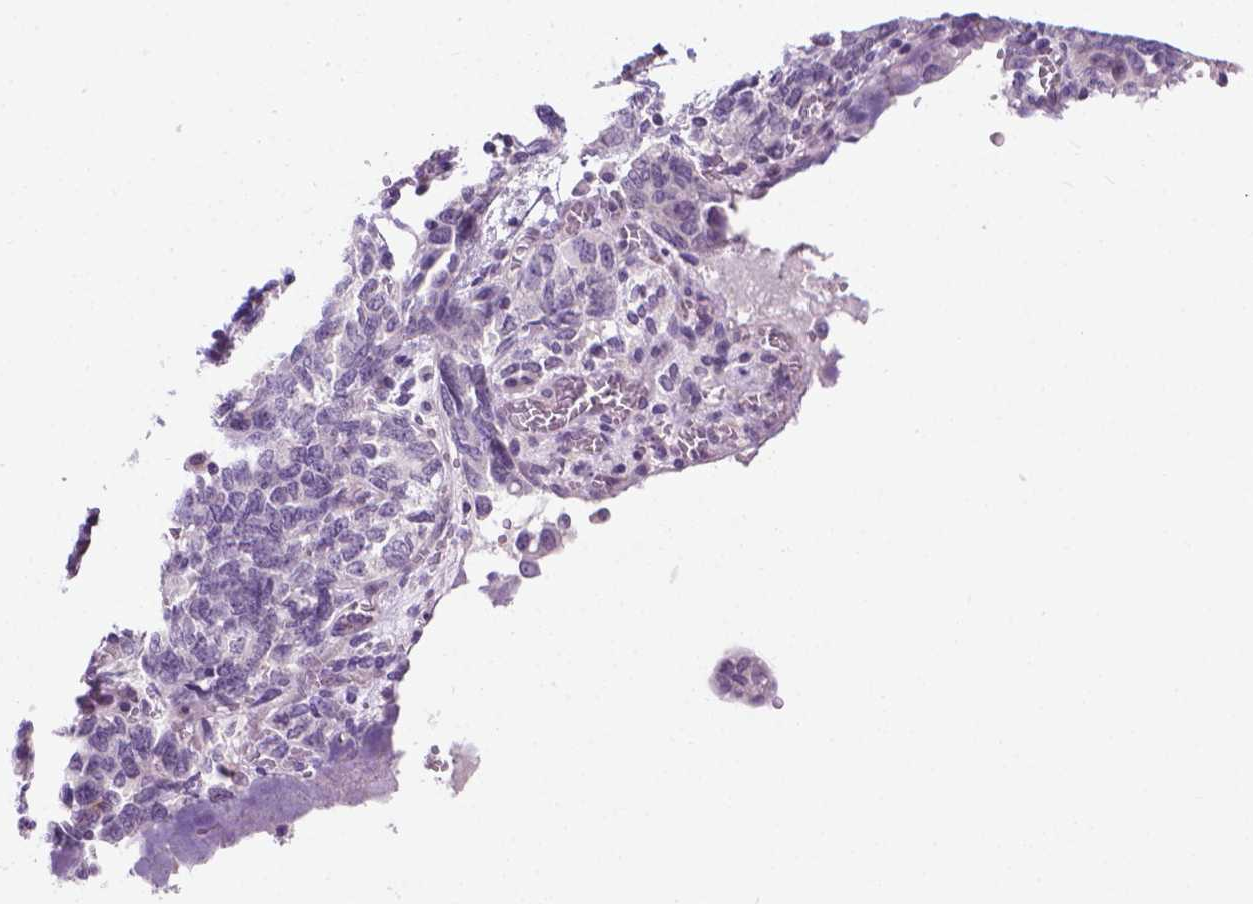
{"staining": {"intensity": "negative", "quantity": "none", "location": "none"}, "tissue": "ovarian cancer", "cell_type": "Tumor cells", "image_type": "cancer", "snomed": [{"axis": "morphology", "description": "Cystadenocarcinoma, serous, NOS"}, {"axis": "topography", "description": "Ovary"}], "caption": "IHC photomicrograph of ovarian cancer (serous cystadenocarcinoma) stained for a protein (brown), which displays no staining in tumor cells.", "gene": "KRT73", "patient": {"sex": "female", "age": 69}}